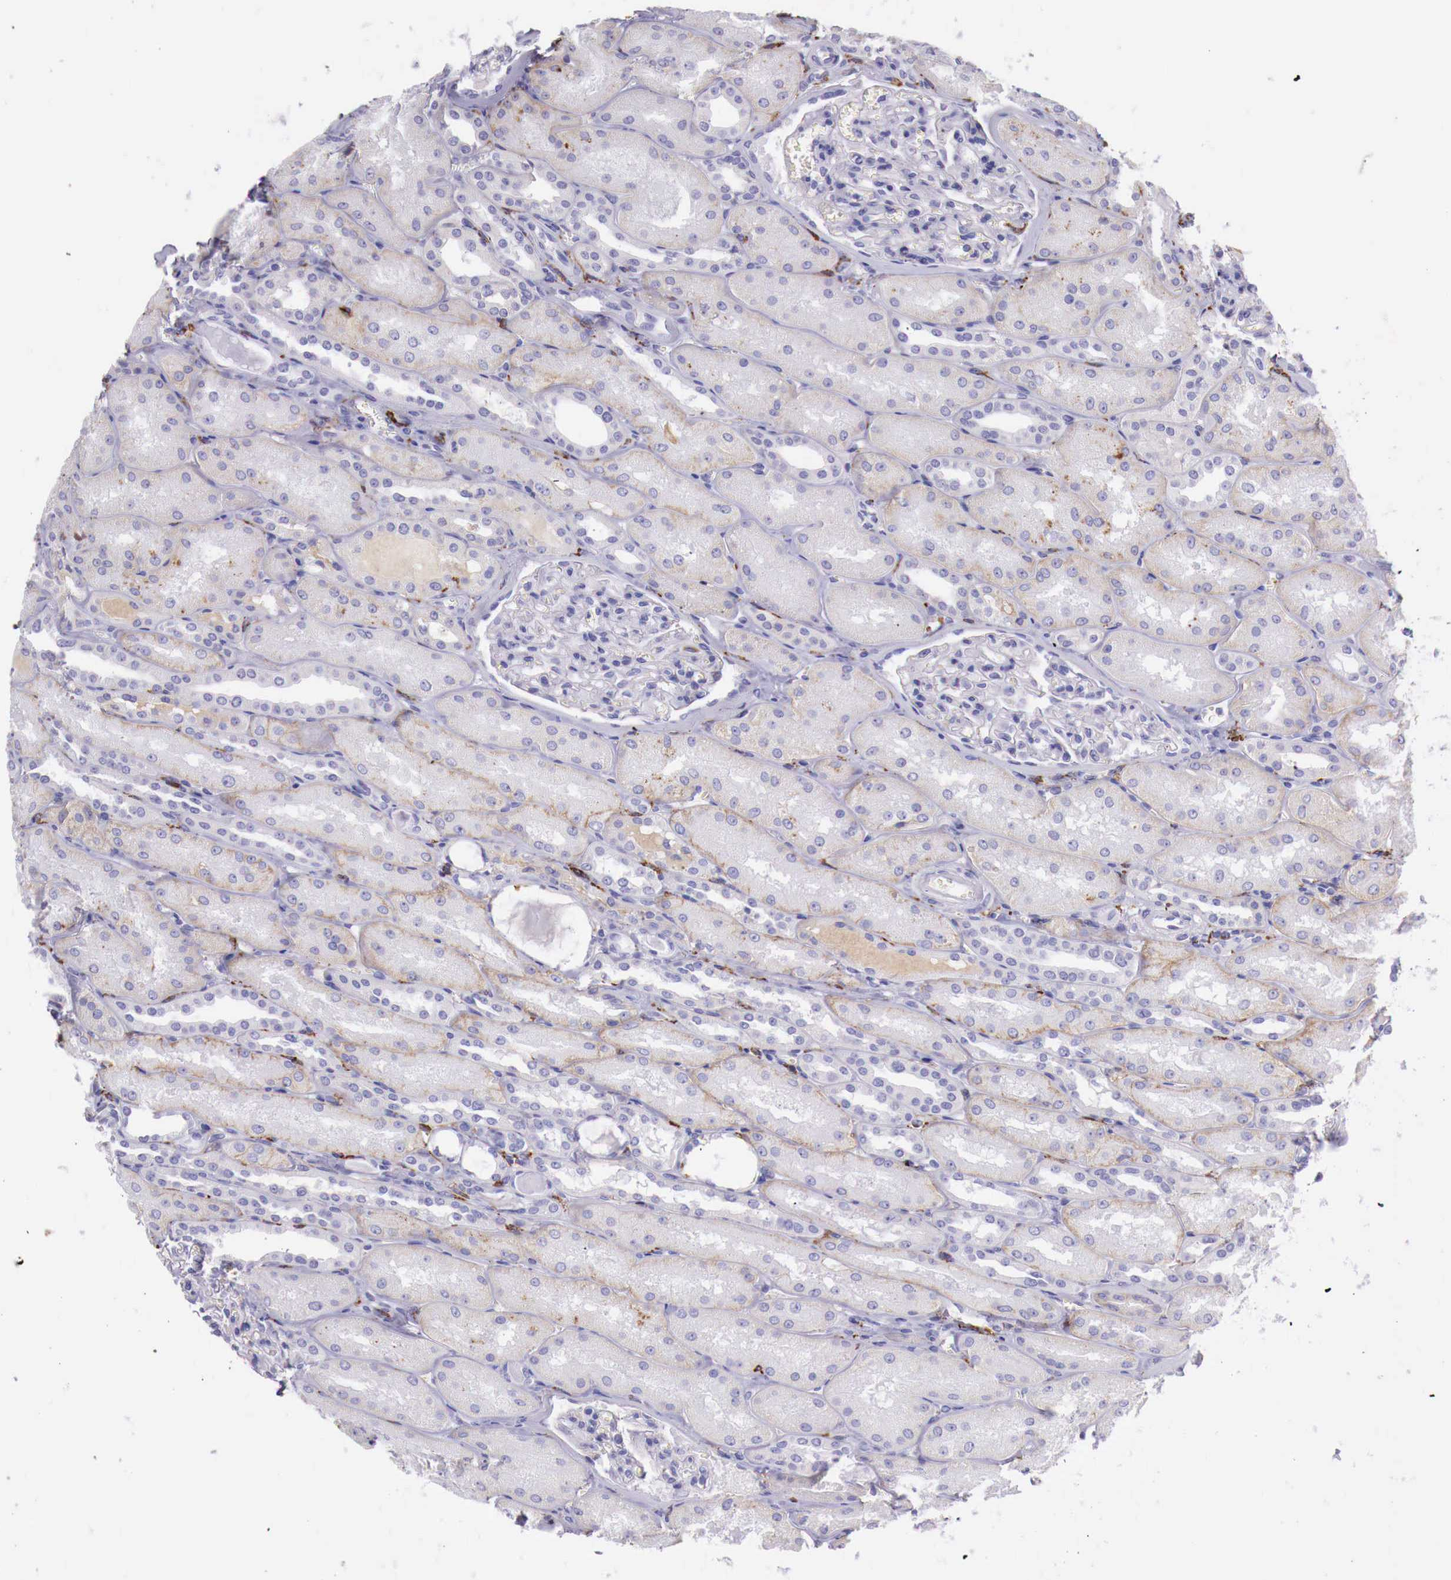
{"staining": {"intensity": "negative", "quantity": "none", "location": "none"}, "tissue": "kidney", "cell_type": "Cells in glomeruli", "image_type": "normal", "snomed": [{"axis": "morphology", "description": "Normal tissue, NOS"}, {"axis": "topography", "description": "Kidney"}], "caption": "The image demonstrates no significant staining in cells in glomeruli of kidney. (DAB immunohistochemistry (IHC), high magnification).", "gene": "MSR1", "patient": {"sex": "male", "age": 61}}